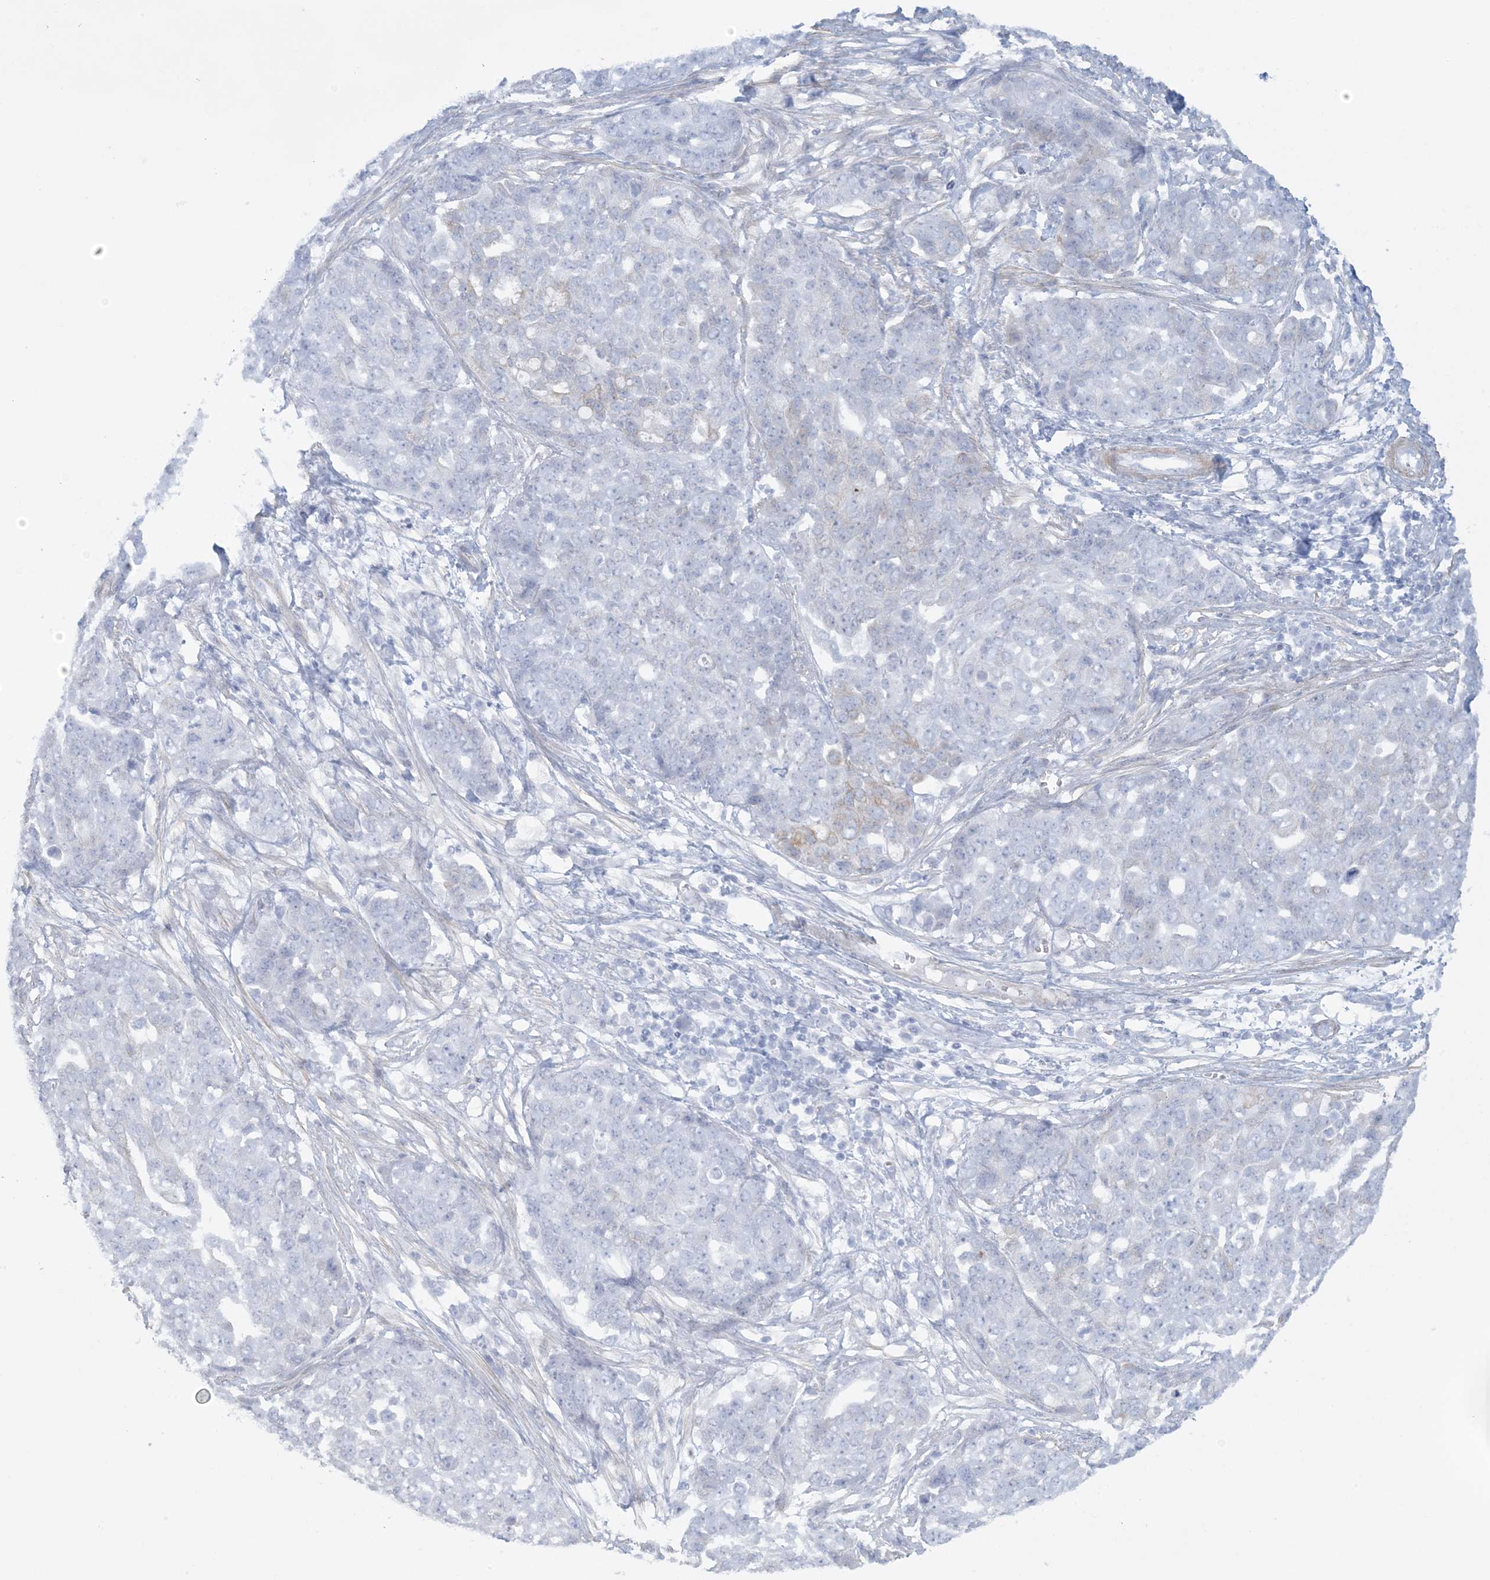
{"staining": {"intensity": "moderate", "quantity": "<25%", "location": "cytoplasmic/membranous"}, "tissue": "ovarian cancer", "cell_type": "Tumor cells", "image_type": "cancer", "snomed": [{"axis": "morphology", "description": "Cystadenocarcinoma, serous, NOS"}, {"axis": "topography", "description": "Soft tissue"}, {"axis": "topography", "description": "Ovary"}], "caption": "Immunohistochemical staining of human ovarian cancer shows low levels of moderate cytoplasmic/membranous protein positivity in about <25% of tumor cells.", "gene": "AGXT", "patient": {"sex": "female", "age": 57}}